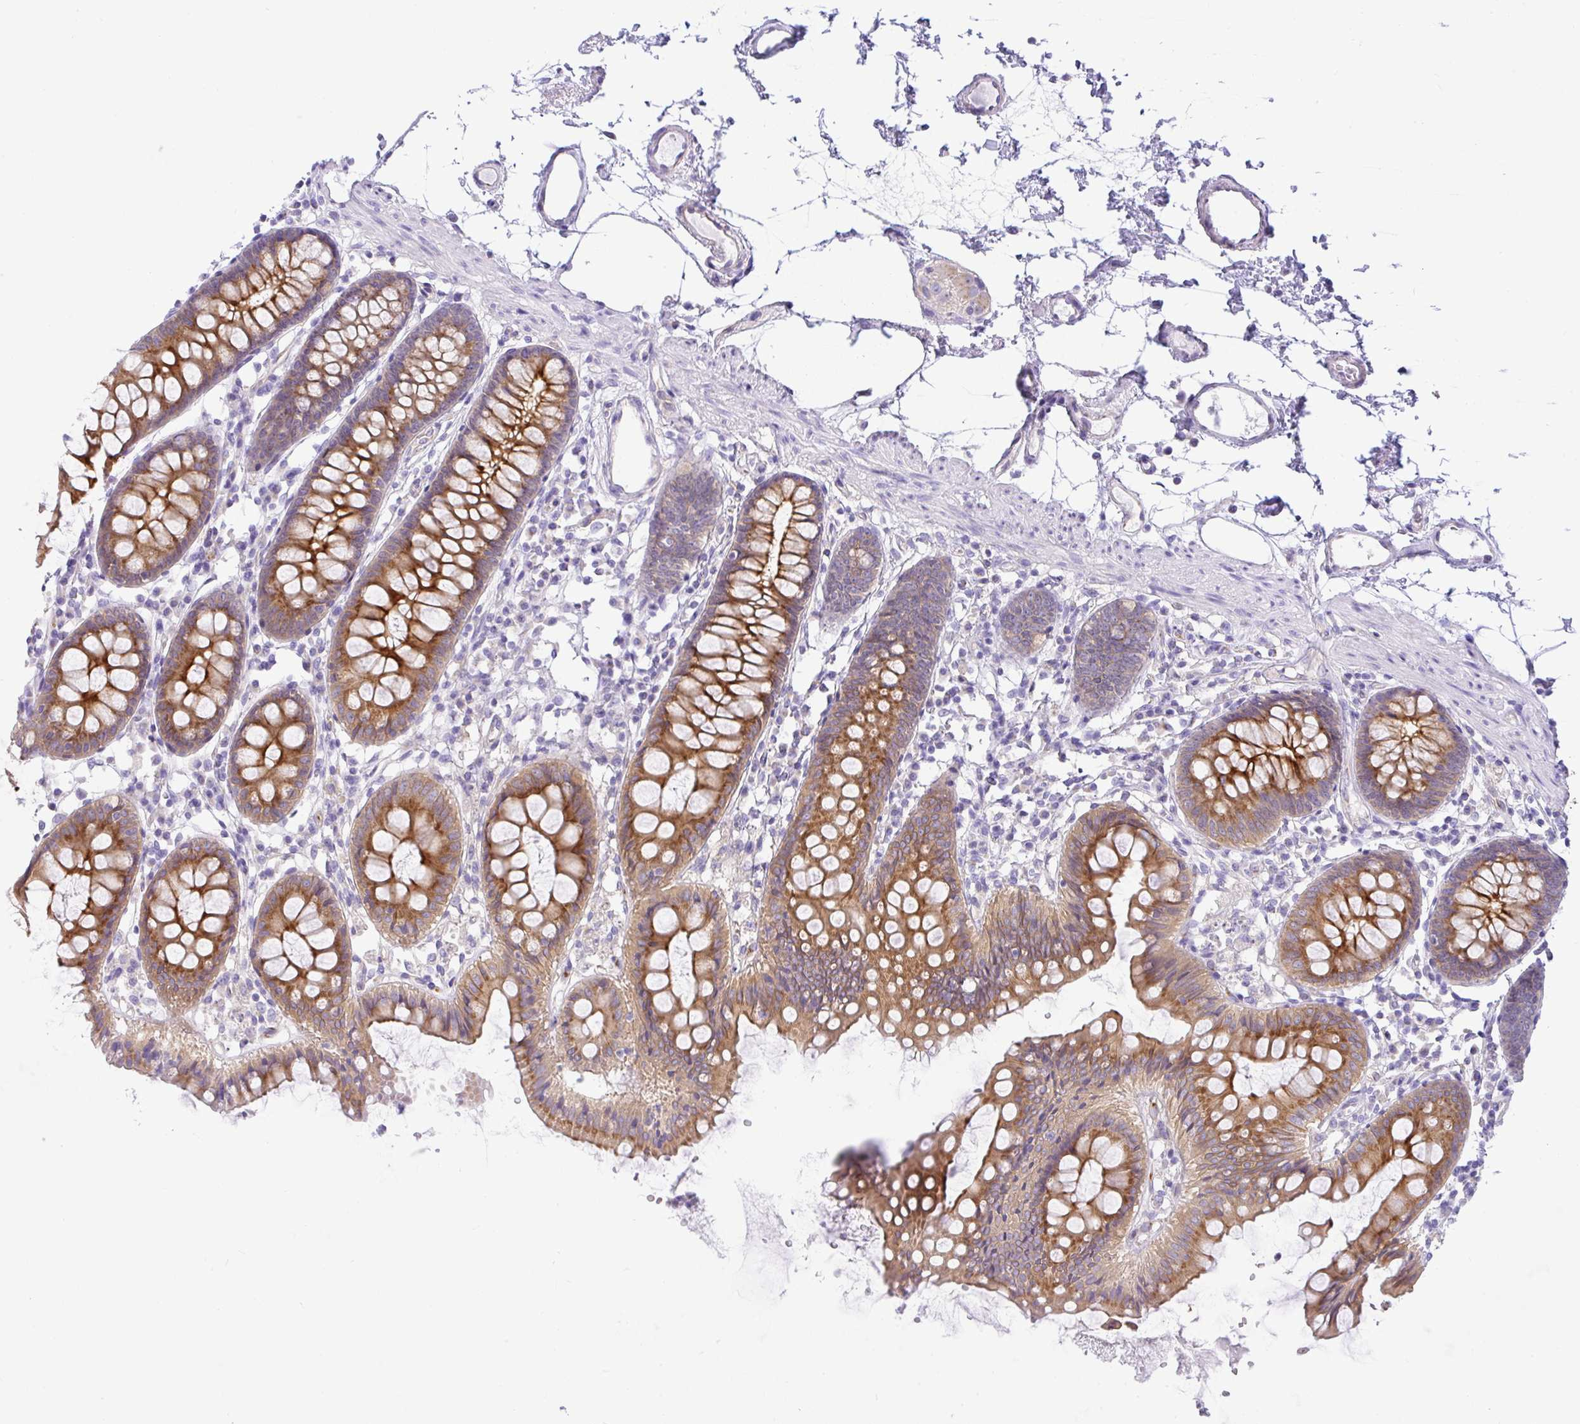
{"staining": {"intensity": "negative", "quantity": "none", "location": "none"}, "tissue": "colon", "cell_type": "Endothelial cells", "image_type": "normal", "snomed": [{"axis": "morphology", "description": "Normal tissue, NOS"}, {"axis": "topography", "description": "Colon"}], "caption": "The IHC image has no significant staining in endothelial cells of colon.", "gene": "FAM177A1", "patient": {"sex": "female", "age": 84}}